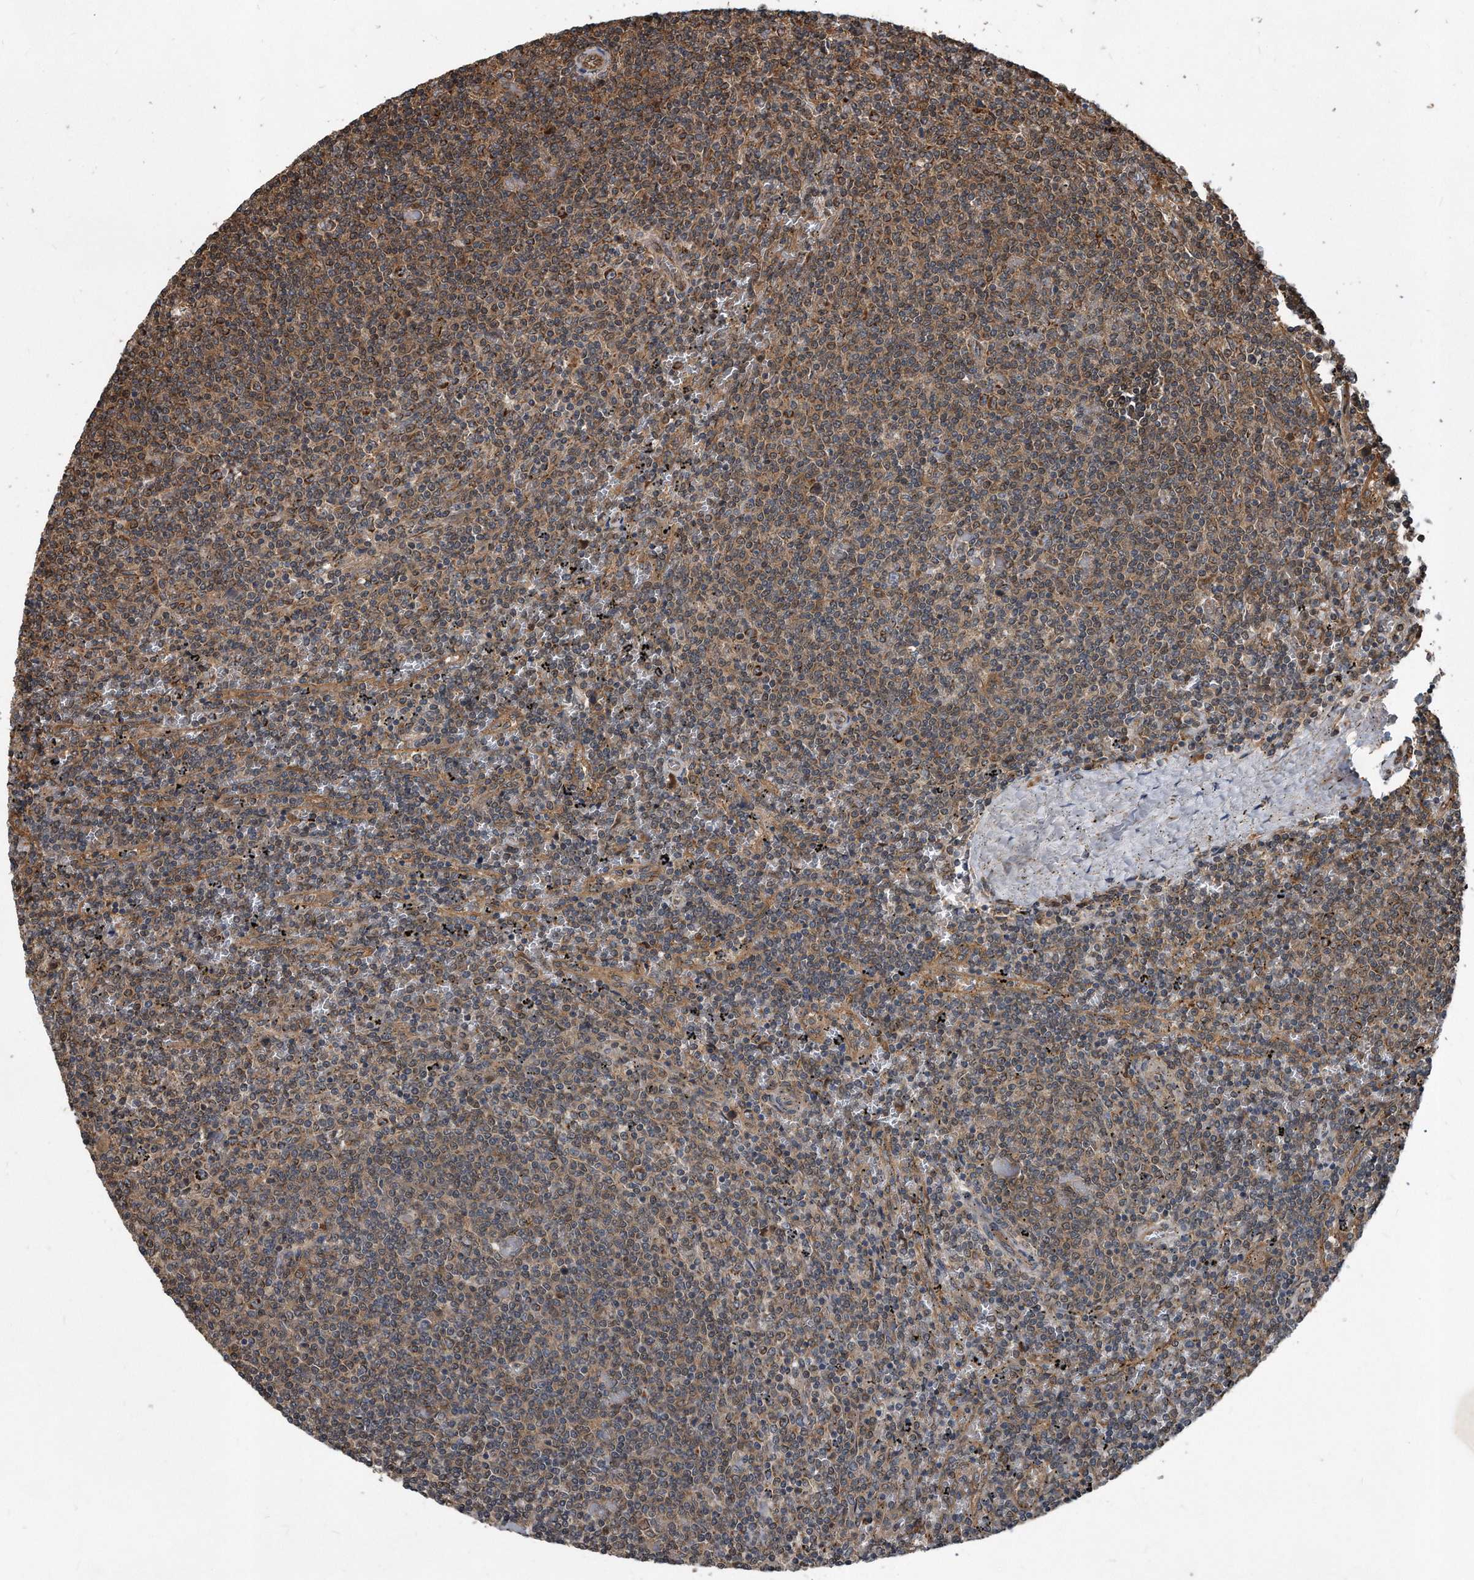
{"staining": {"intensity": "weak", "quantity": ">75%", "location": "cytoplasmic/membranous"}, "tissue": "lymphoma", "cell_type": "Tumor cells", "image_type": "cancer", "snomed": [{"axis": "morphology", "description": "Malignant lymphoma, non-Hodgkin's type, Low grade"}, {"axis": "topography", "description": "Spleen"}], "caption": "Low-grade malignant lymphoma, non-Hodgkin's type was stained to show a protein in brown. There is low levels of weak cytoplasmic/membranous positivity in approximately >75% of tumor cells.", "gene": "FAM136A", "patient": {"sex": "female", "age": 50}}